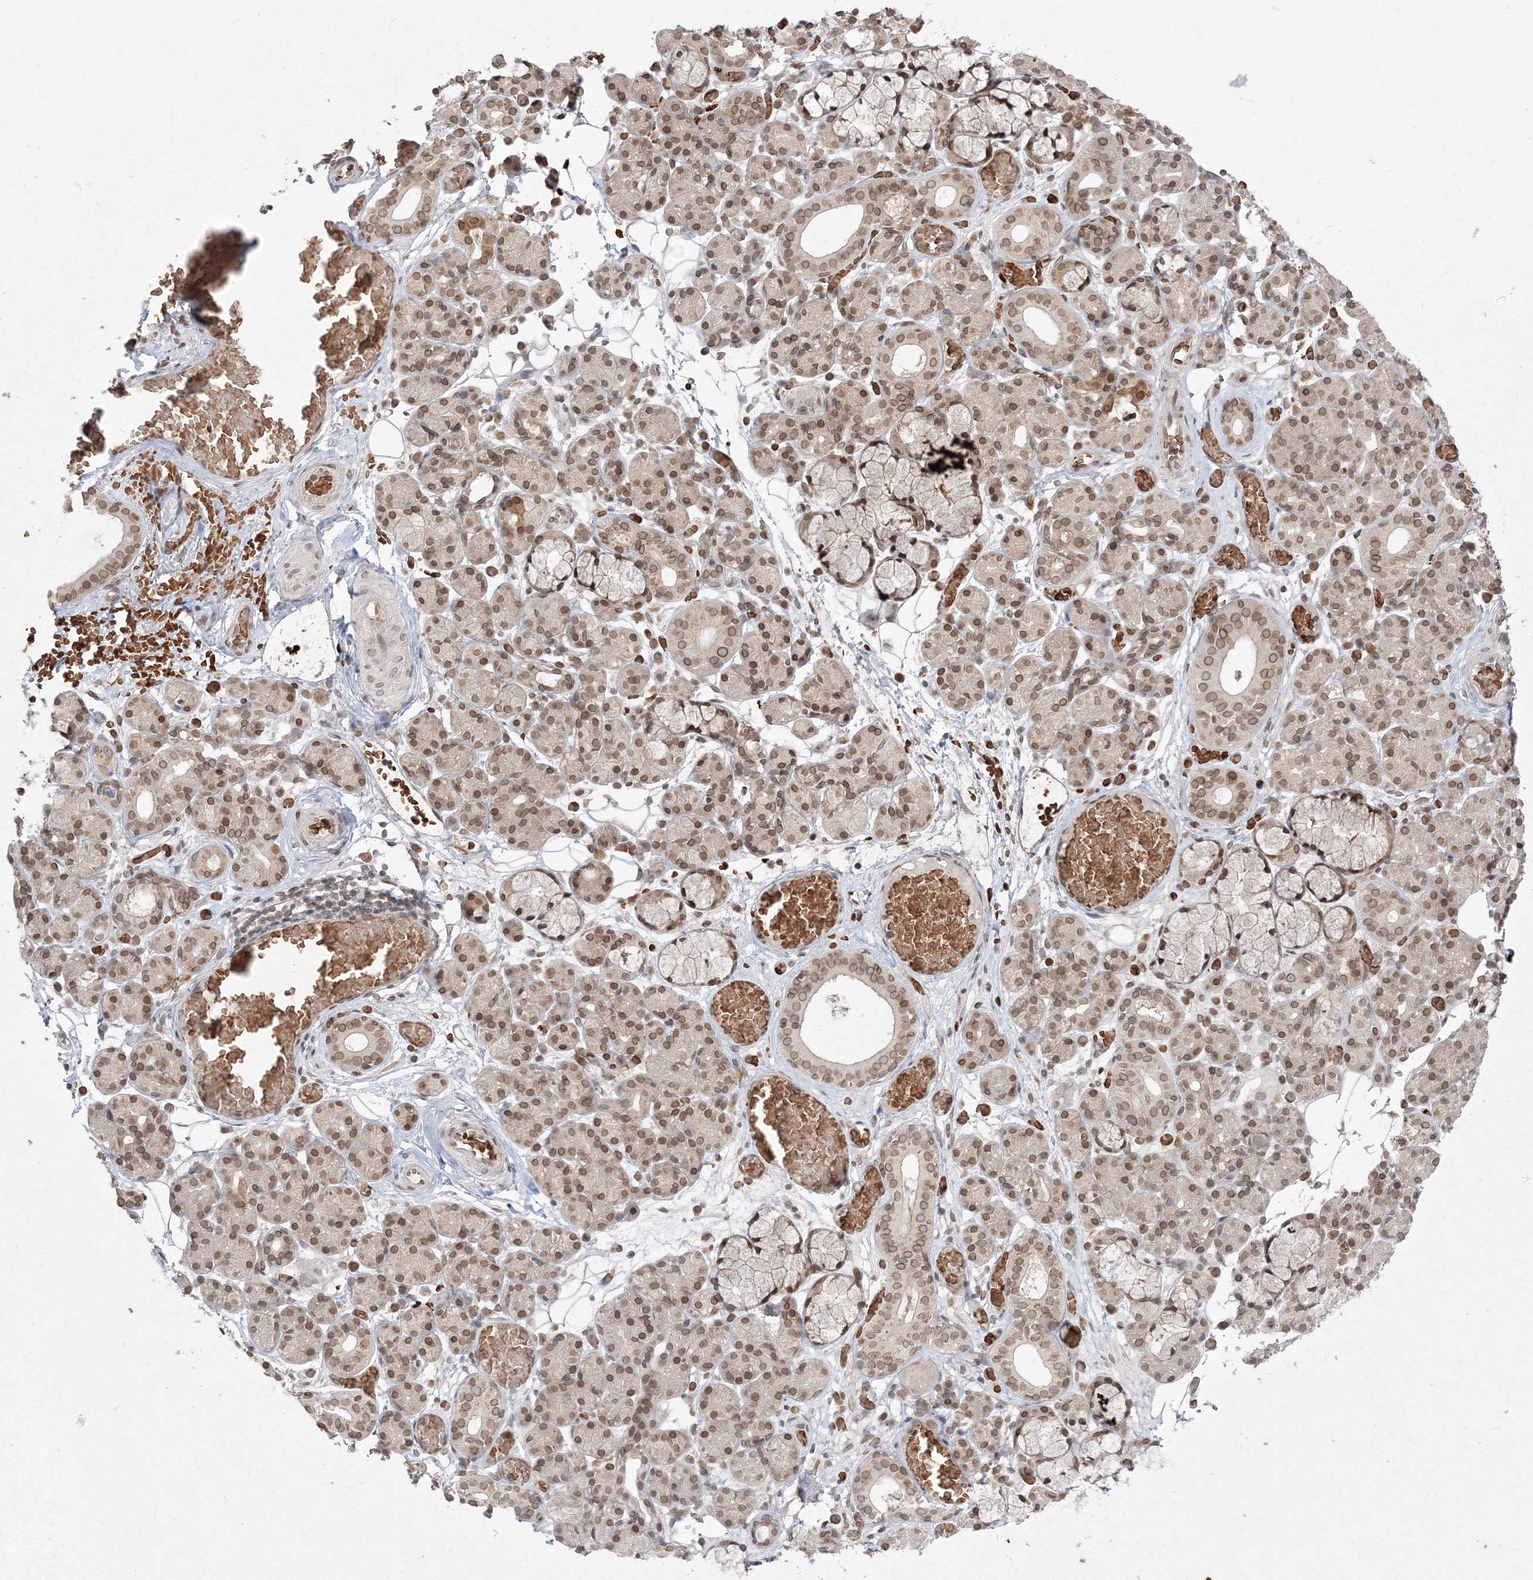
{"staining": {"intensity": "moderate", "quantity": "25%-75%", "location": "cytoplasmic/membranous,nuclear"}, "tissue": "salivary gland", "cell_type": "Glandular cells", "image_type": "normal", "snomed": [{"axis": "morphology", "description": "Normal tissue, NOS"}, {"axis": "topography", "description": "Salivary gland"}], "caption": "This micrograph reveals IHC staining of benign salivary gland, with medium moderate cytoplasmic/membranous,nuclear positivity in about 25%-75% of glandular cells.", "gene": "DNAJB2", "patient": {"sex": "male", "age": 63}}